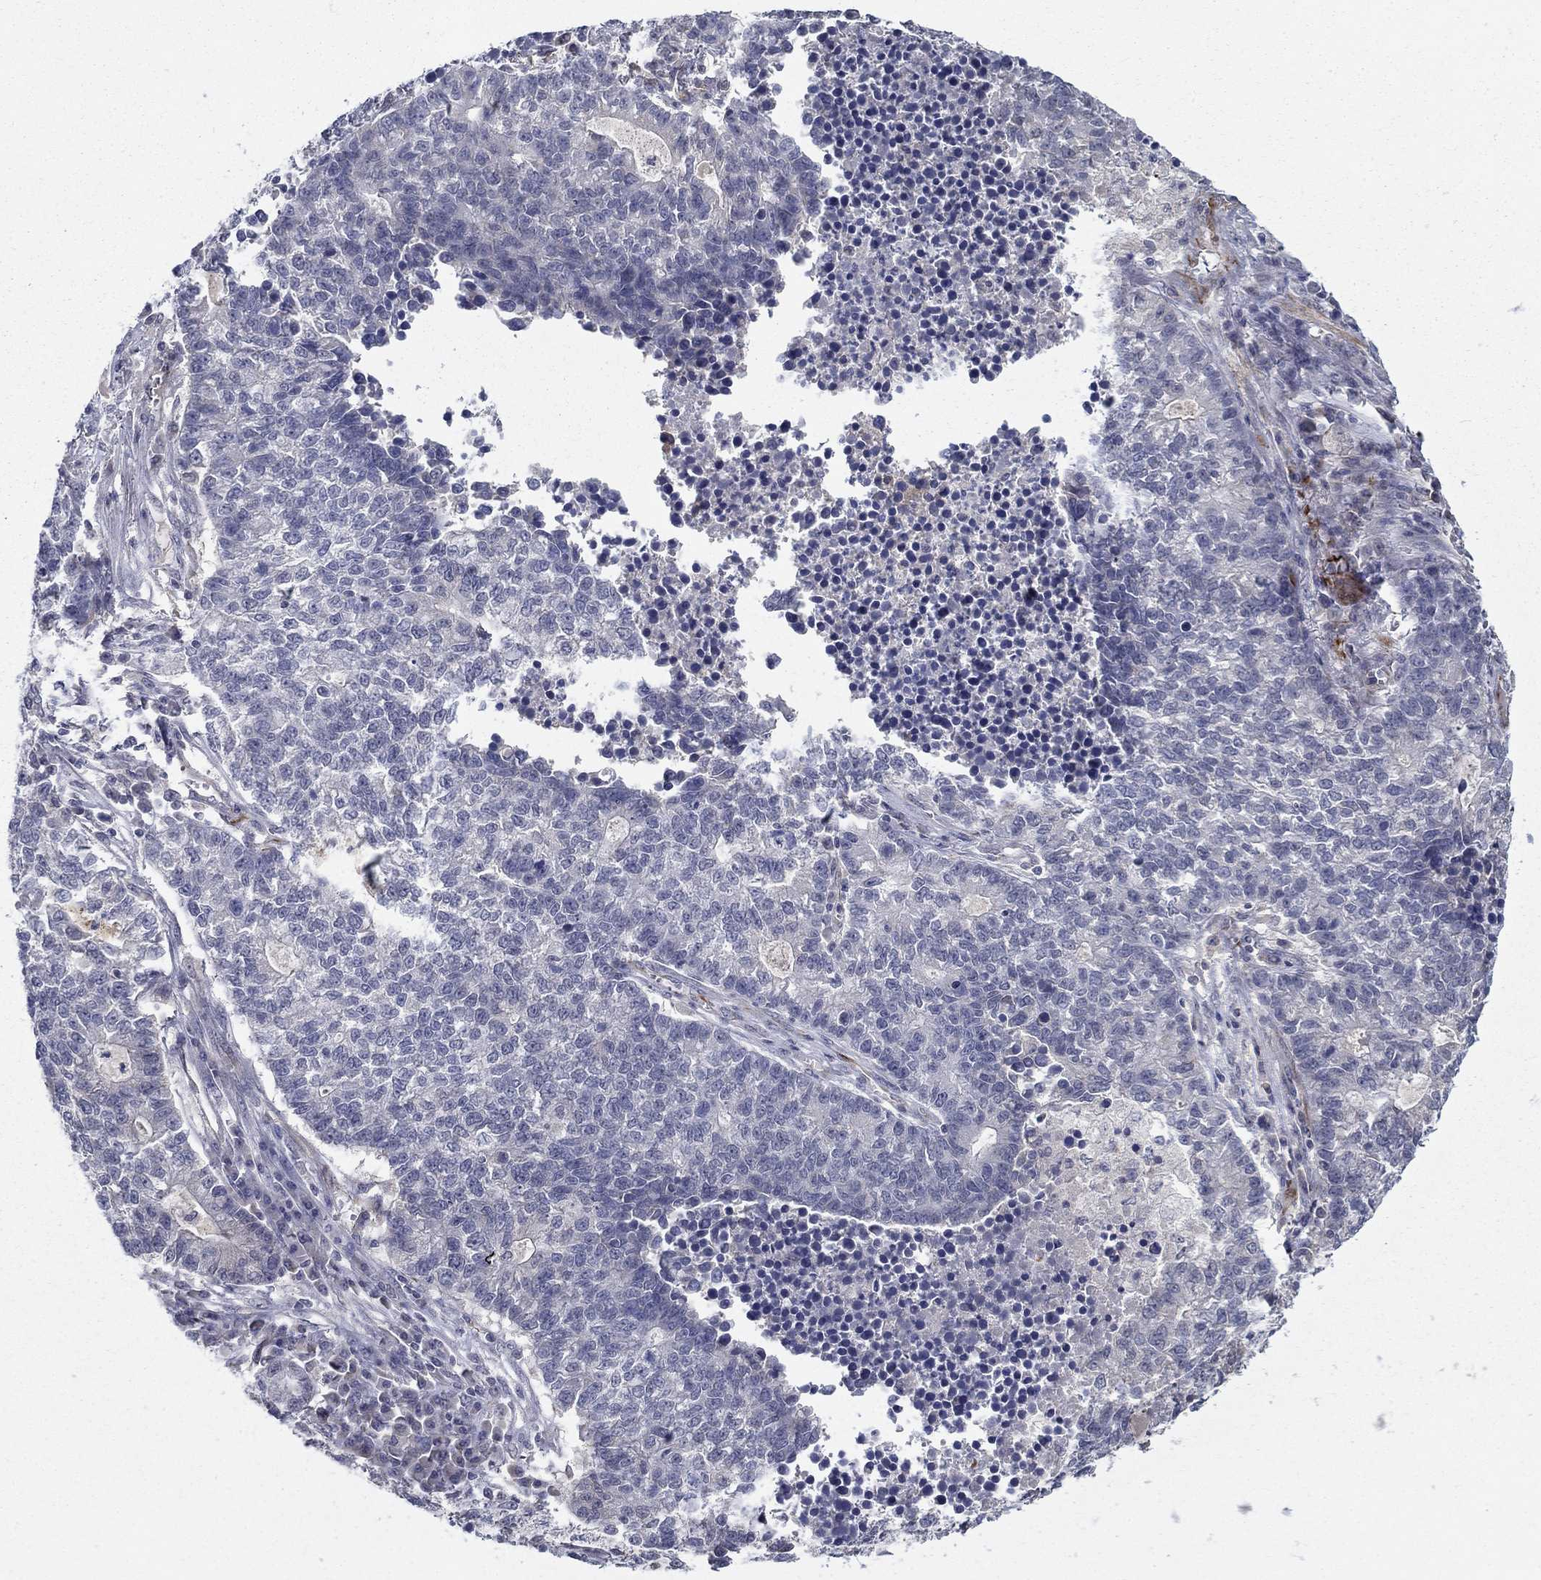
{"staining": {"intensity": "negative", "quantity": "none", "location": "none"}, "tissue": "lung cancer", "cell_type": "Tumor cells", "image_type": "cancer", "snomed": [{"axis": "morphology", "description": "Adenocarcinoma, NOS"}, {"axis": "topography", "description": "Lung"}], "caption": "Micrograph shows no protein staining in tumor cells of adenocarcinoma (lung) tissue.", "gene": "LACTB2", "patient": {"sex": "male", "age": 57}}